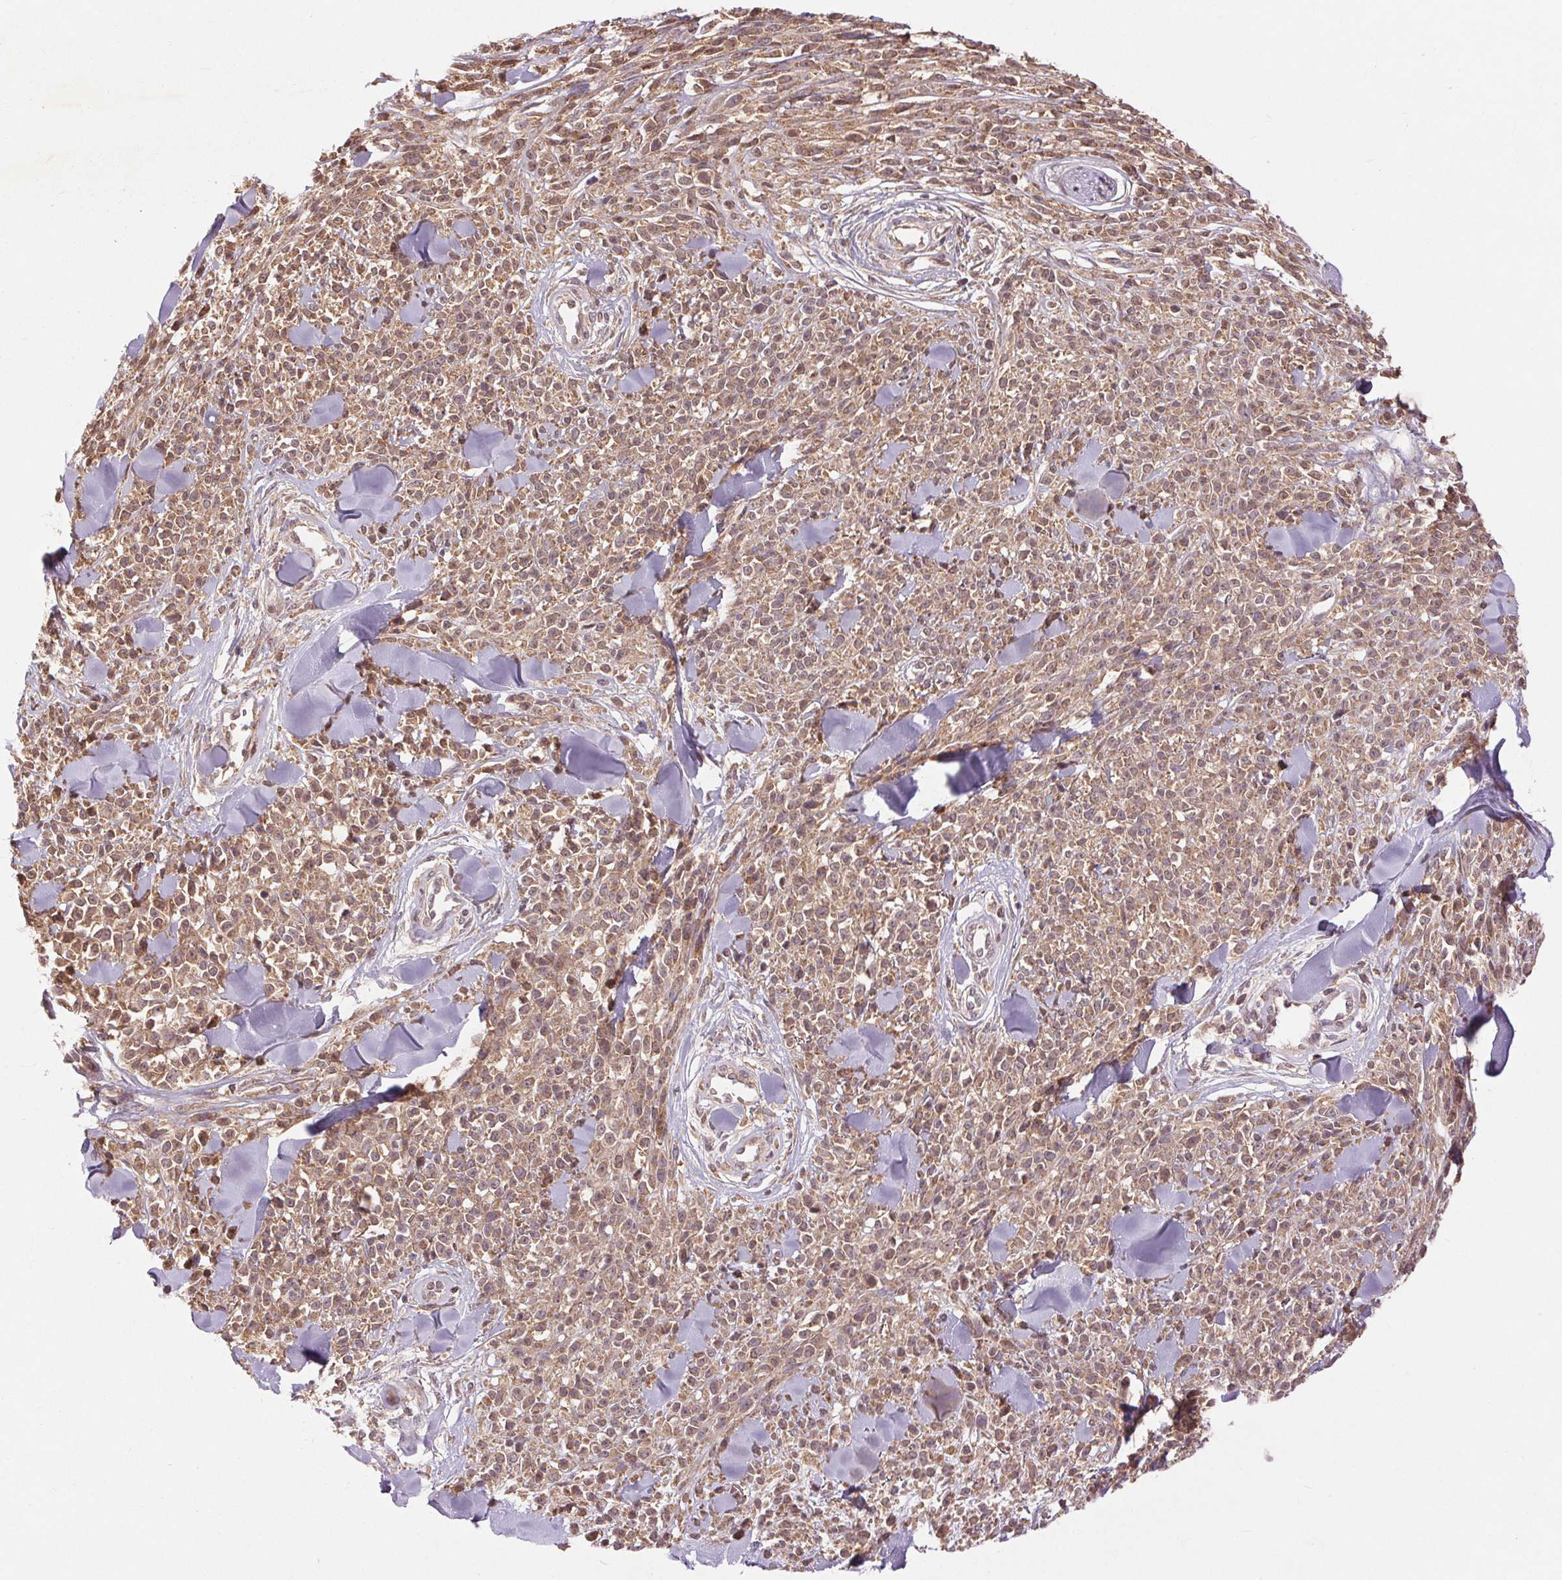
{"staining": {"intensity": "weak", "quantity": ">75%", "location": "cytoplasmic/membranous"}, "tissue": "melanoma", "cell_type": "Tumor cells", "image_type": "cancer", "snomed": [{"axis": "morphology", "description": "Malignant melanoma, NOS"}, {"axis": "topography", "description": "Skin"}, {"axis": "topography", "description": "Skin of trunk"}], "caption": "Tumor cells reveal low levels of weak cytoplasmic/membranous expression in approximately >75% of cells in malignant melanoma. Using DAB (3,3'-diaminobenzidine) (brown) and hematoxylin (blue) stains, captured at high magnification using brightfield microscopy.", "gene": "BTF3L4", "patient": {"sex": "male", "age": 74}}